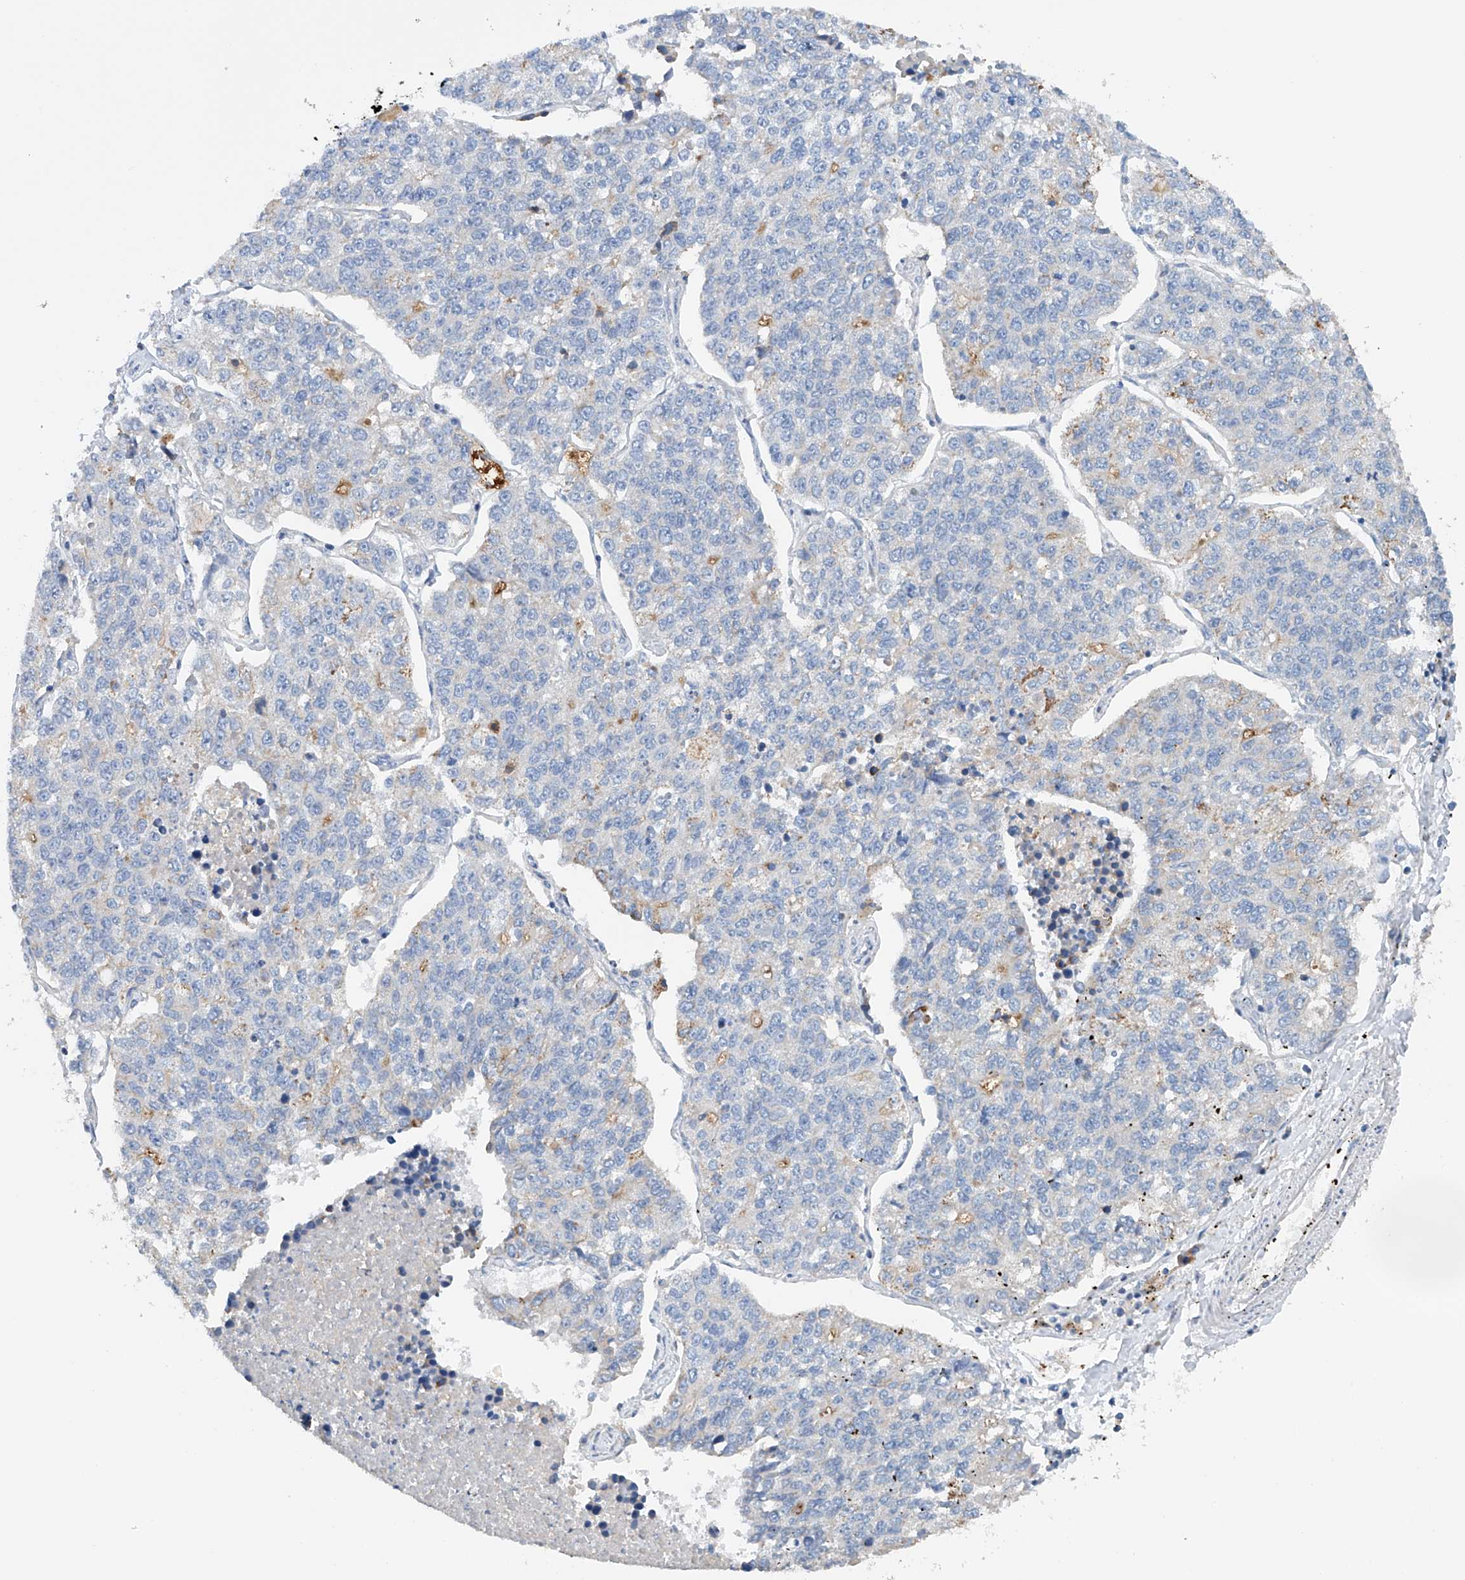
{"staining": {"intensity": "moderate", "quantity": "<25%", "location": "cytoplasmic/membranous"}, "tissue": "lung cancer", "cell_type": "Tumor cells", "image_type": "cancer", "snomed": [{"axis": "morphology", "description": "Adenocarcinoma, NOS"}, {"axis": "topography", "description": "Lung"}], "caption": "Brown immunohistochemical staining in lung adenocarcinoma exhibits moderate cytoplasmic/membranous expression in approximately <25% of tumor cells.", "gene": "GPC4", "patient": {"sex": "male", "age": 49}}